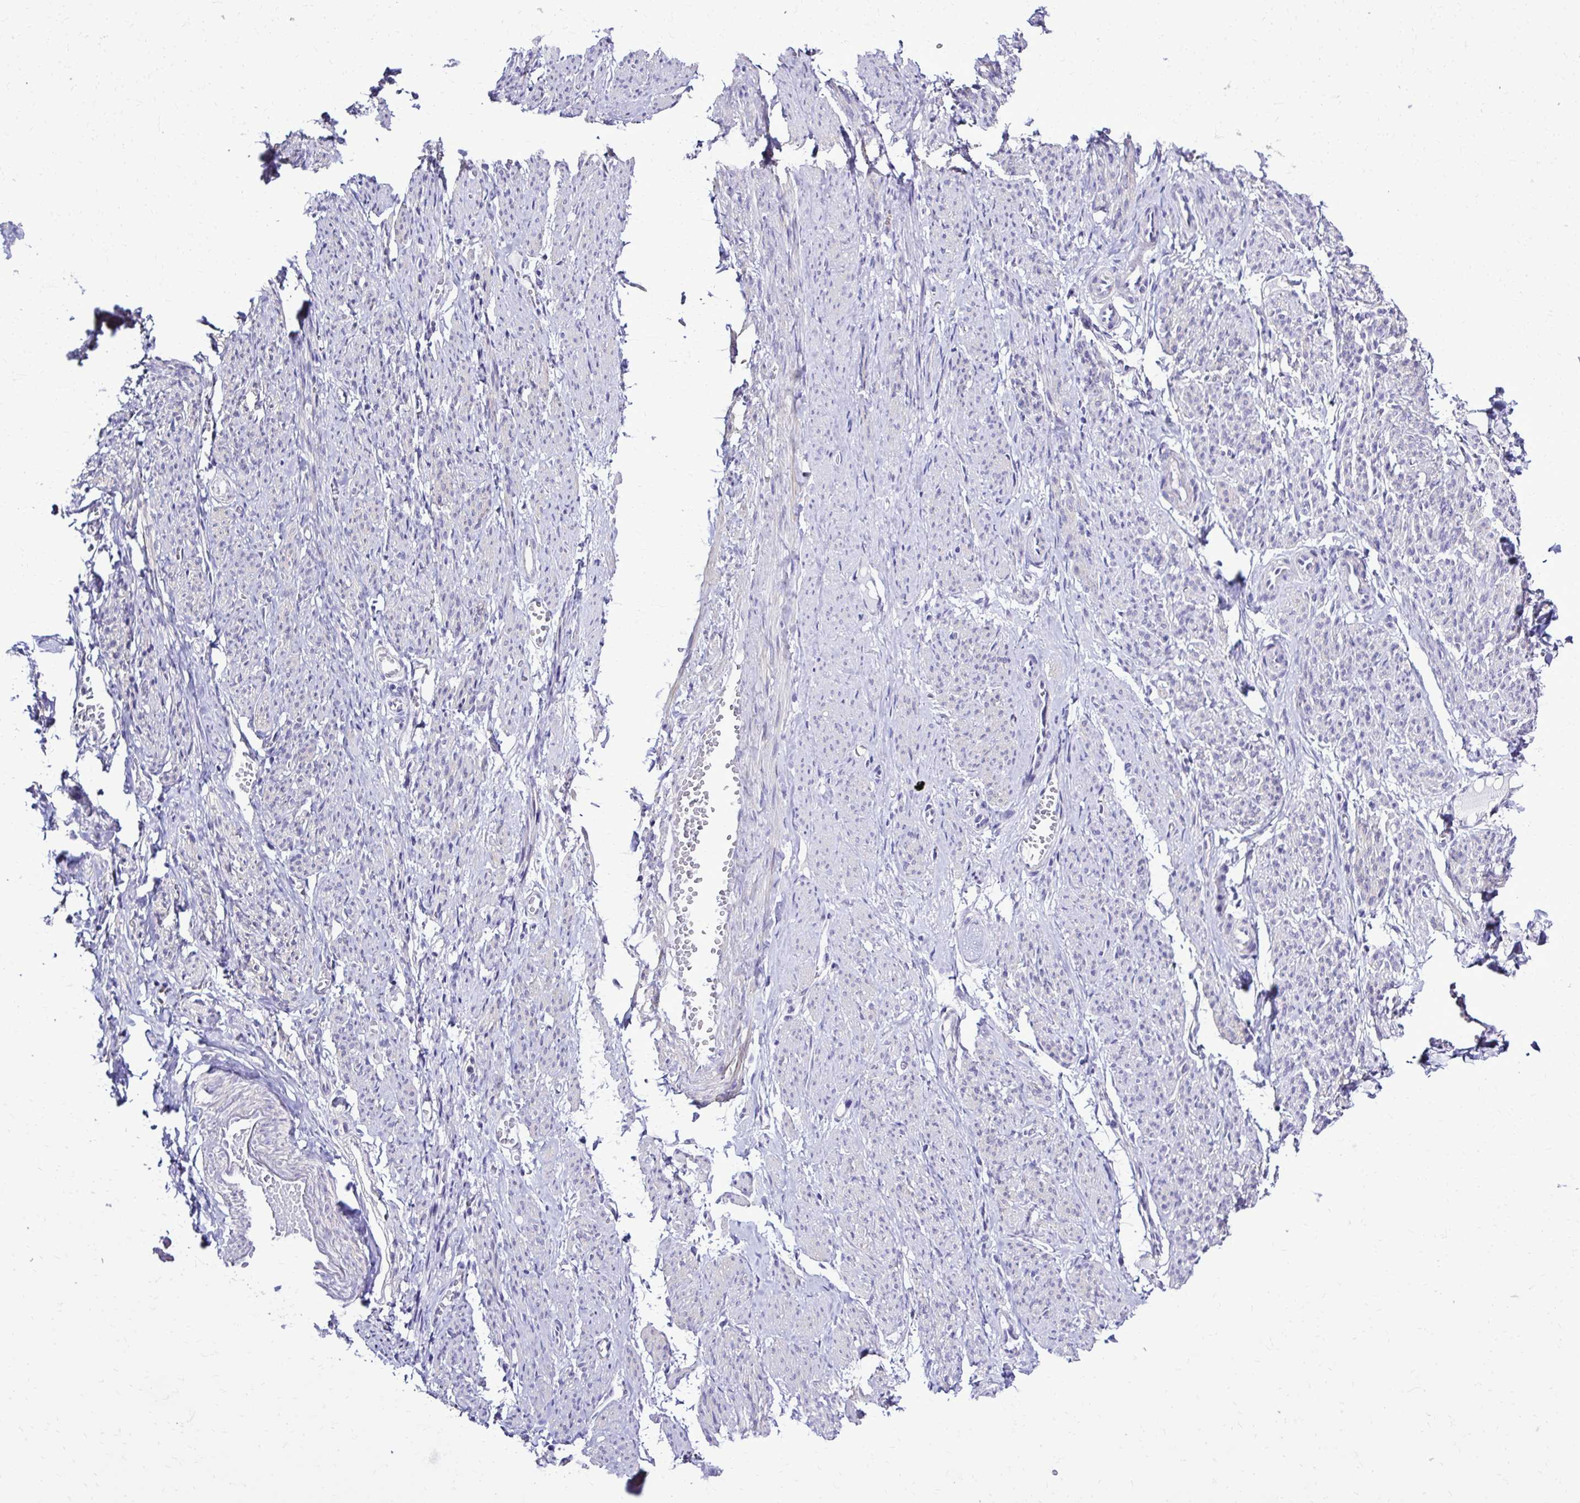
{"staining": {"intensity": "weak", "quantity": "25%-75%", "location": "cytoplasmic/membranous"}, "tissue": "smooth muscle", "cell_type": "Smooth muscle cells", "image_type": "normal", "snomed": [{"axis": "morphology", "description": "Normal tissue, NOS"}, {"axis": "topography", "description": "Smooth muscle"}], "caption": "Weak cytoplasmic/membranous expression for a protein is seen in about 25%-75% of smooth muscle cells of unremarkable smooth muscle using IHC.", "gene": "RASL11B", "patient": {"sex": "female", "age": 65}}